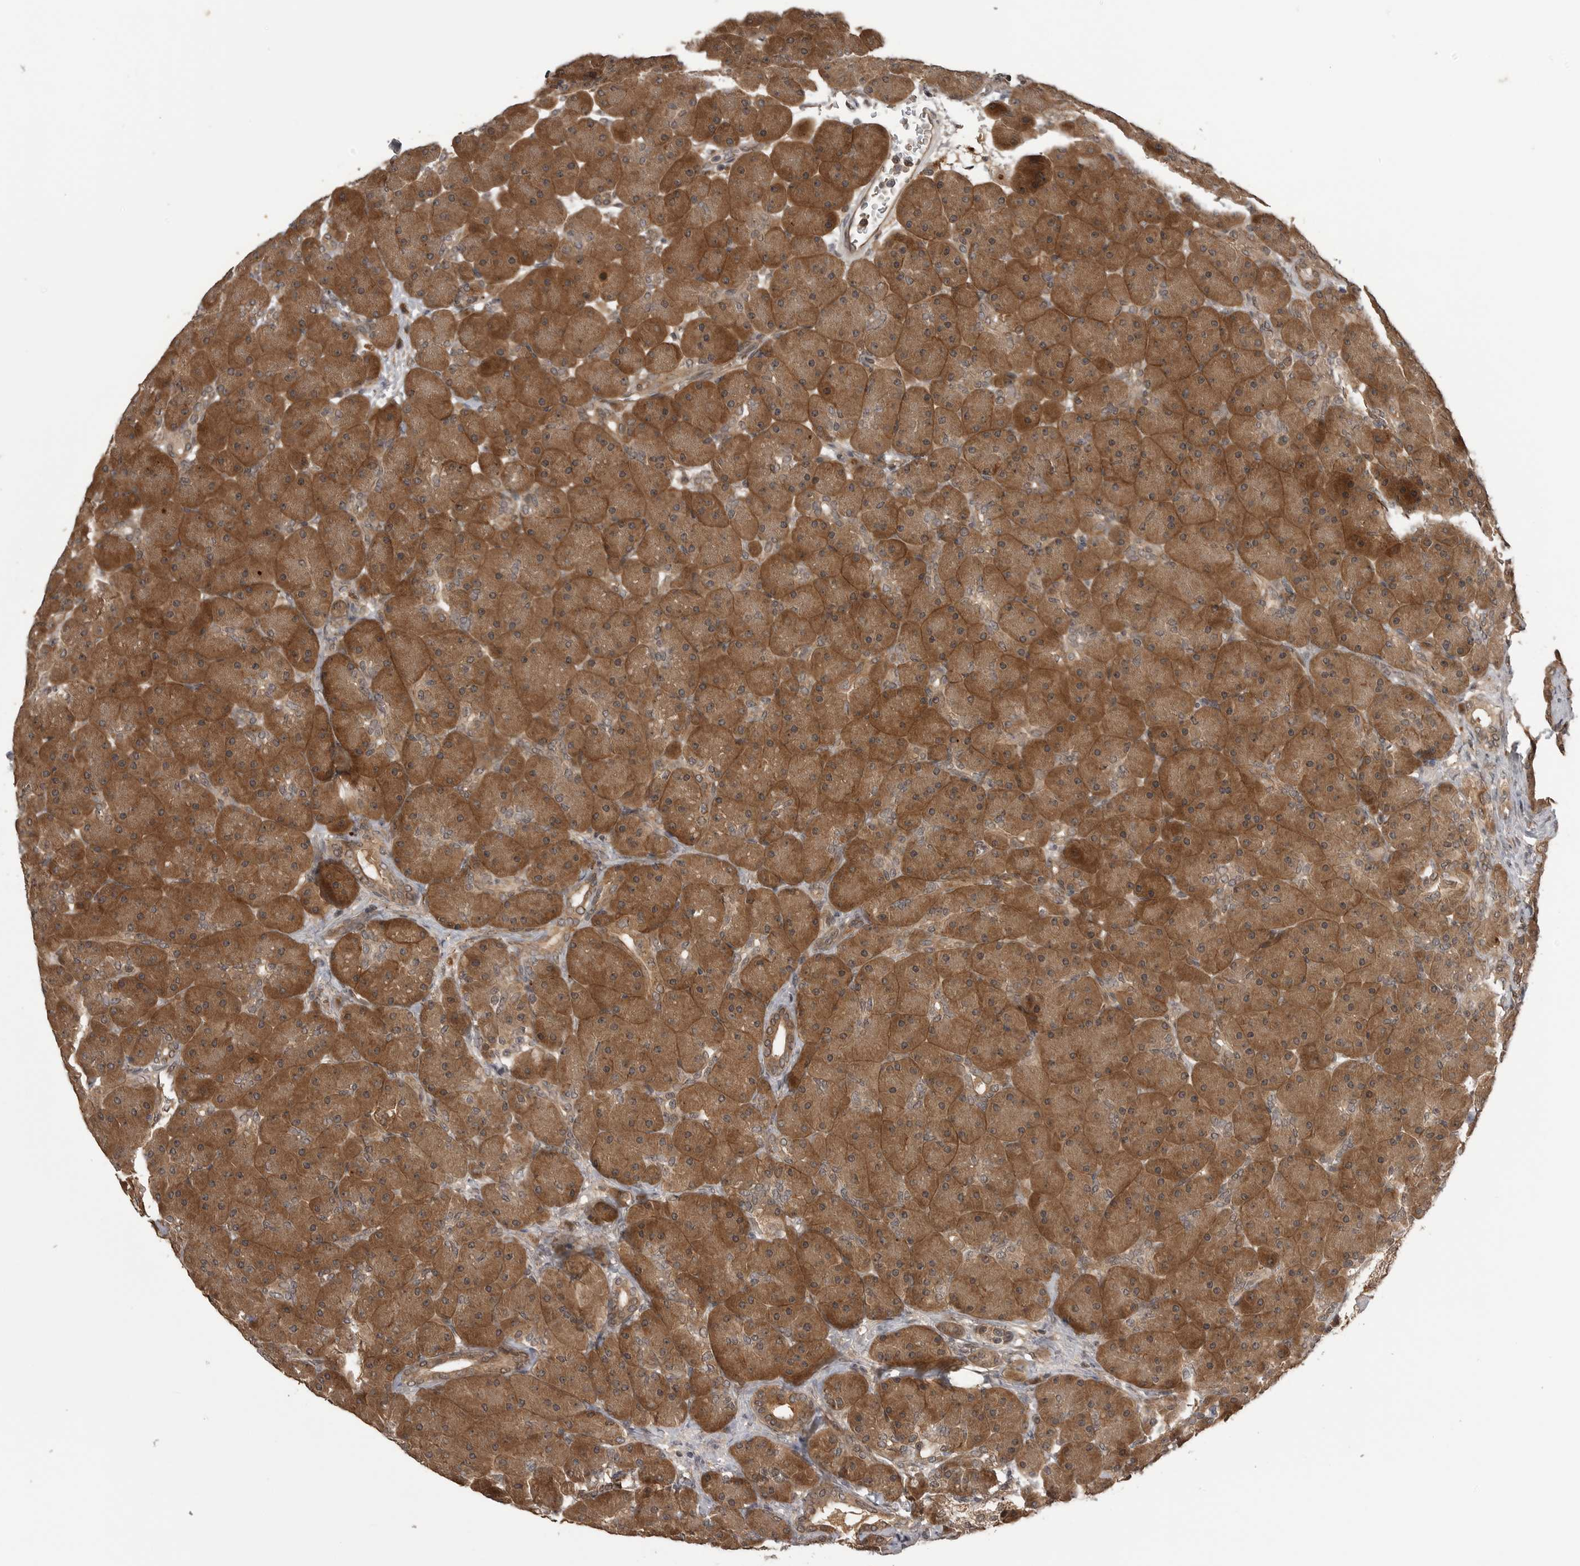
{"staining": {"intensity": "strong", "quantity": ">75%", "location": "cytoplasmic/membranous"}, "tissue": "pancreas", "cell_type": "Exocrine glandular cells", "image_type": "normal", "snomed": [{"axis": "morphology", "description": "Normal tissue, NOS"}, {"axis": "topography", "description": "Pancreas"}], "caption": "Exocrine glandular cells display high levels of strong cytoplasmic/membranous positivity in approximately >75% of cells in normal pancreas.", "gene": "AKAP7", "patient": {"sex": "male", "age": 66}}